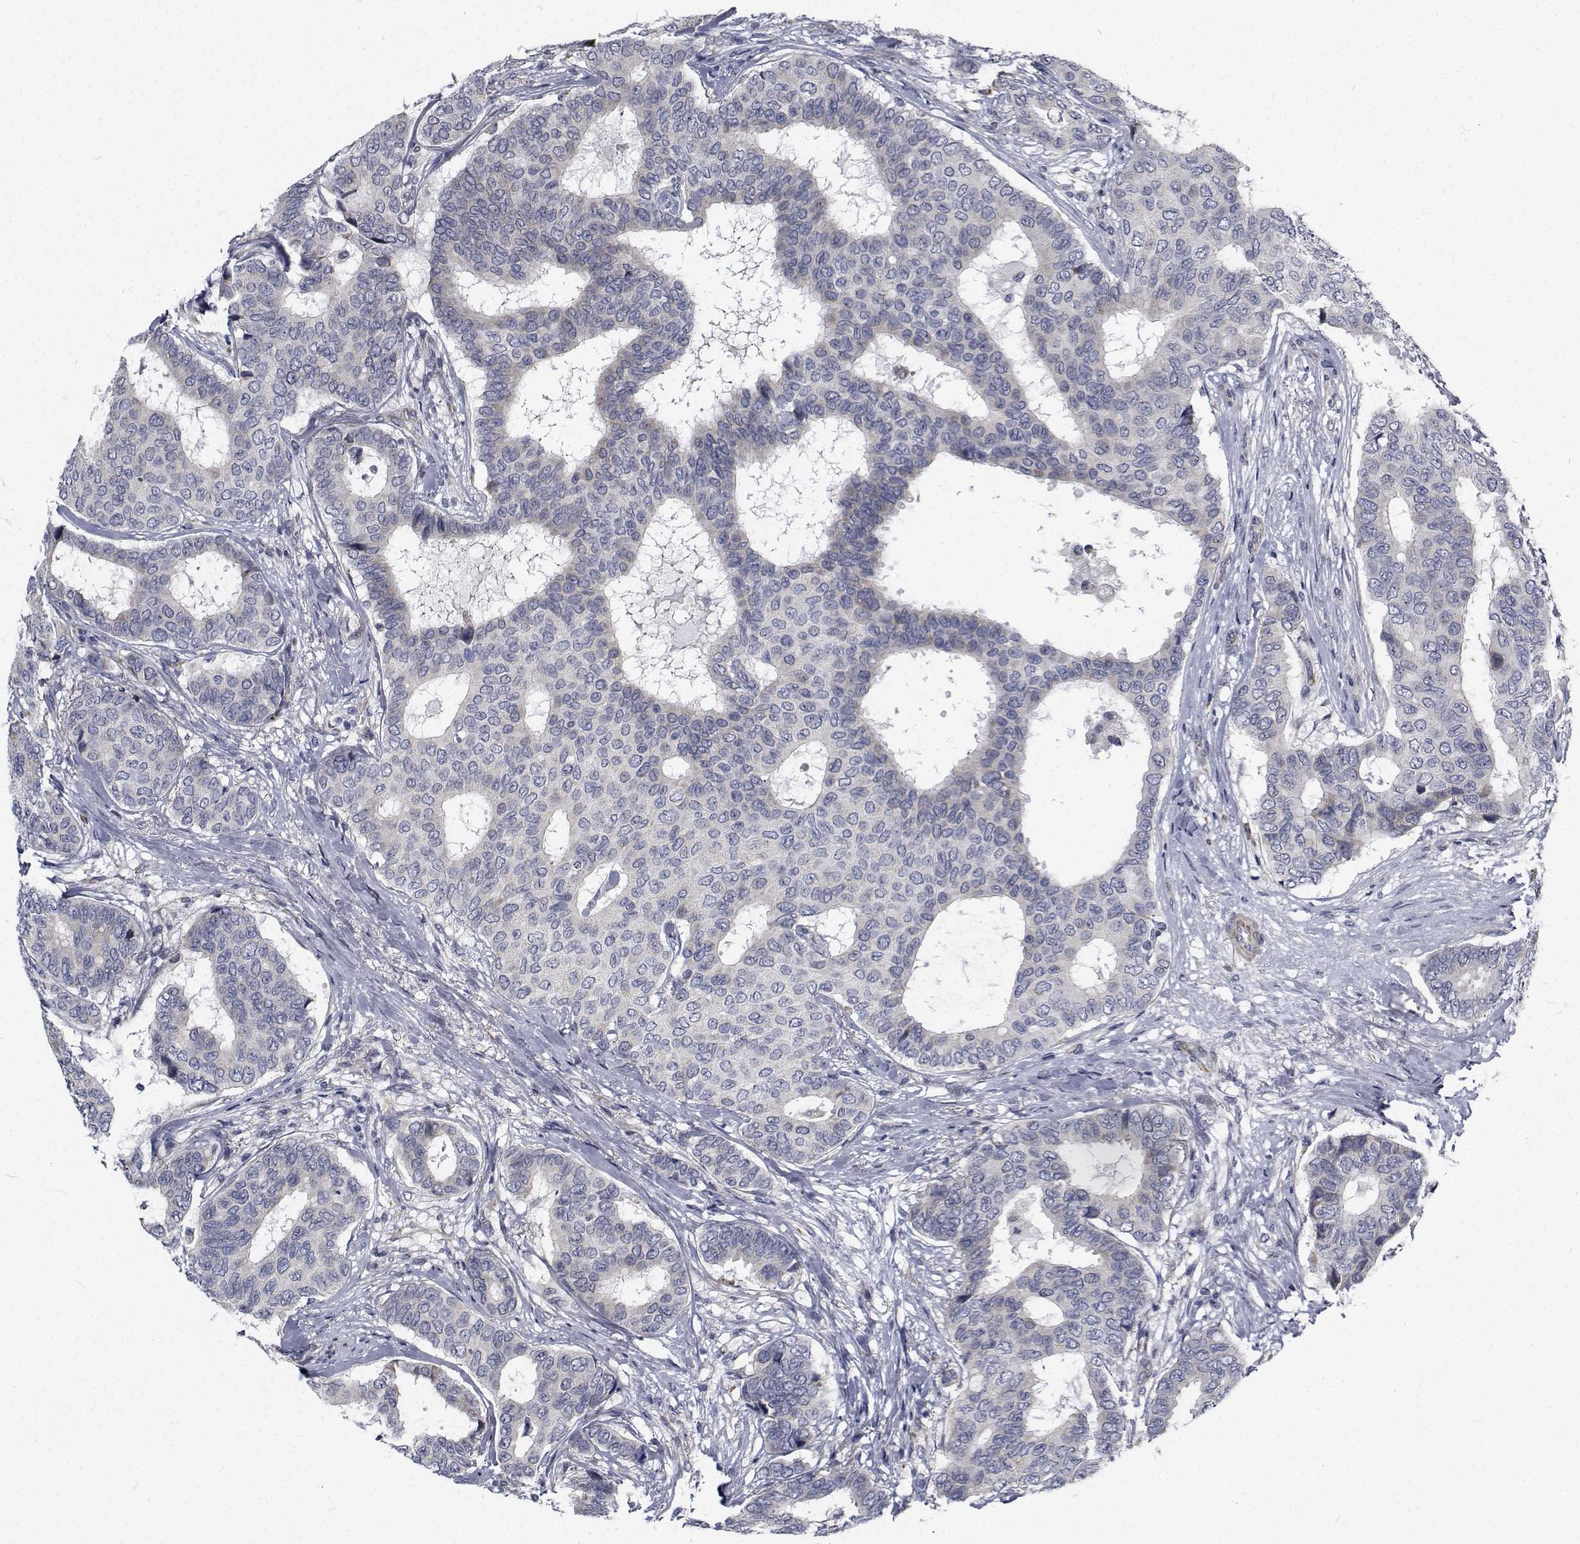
{"staining": {"intensity": "negative", "quantity": "none", "location": "none"}, "tissue": "breast cancer", "cell_type": "Tumor cells", "image_type": "cancer", "snomed": [{"axis": "morphology", "description": "Duct carcinoma"}, {"axis": "topography", "description": "Breast"}], "caption": "Breast cancer (infiltrating ductal carcinoma) stained for a protein using IHC demonstrates no expression tumor cells.", "gene": "TTBK1", "patient": {"sex": "female", "age": 75}}